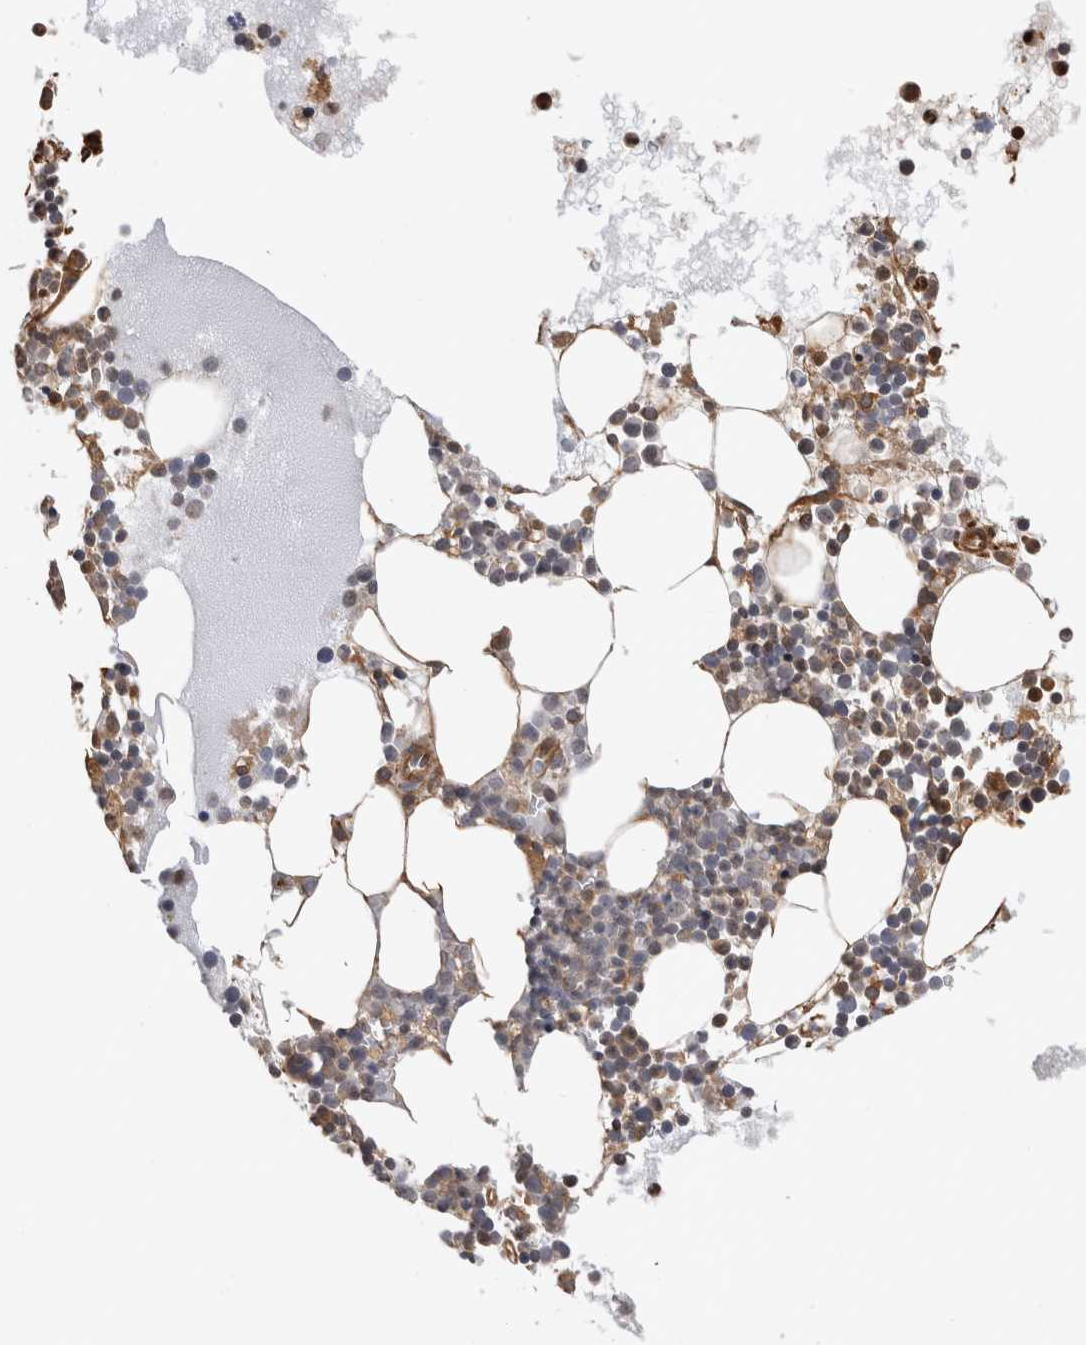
{"staining": {"intensity": "moderate", "quantity": "<25%", "location": "cytoplasmic/membranous"}, "tissue": "bone marrow", "cell_type": "Hematopoietic cells", "image_type": "normal", "snomed": [{"axis": "morphology", "description": "Normal tissue, NOS"}, {"axis": "morphology", "description": "Inflammation, NOS"}, {"axis": "topography", "description": "Bone marrow"}], "caption": "Approximately <25% of hematopoietic cells in normal bone marrow show moderate cytoplasmic/membranous protein staining as visualized by brown immunohistochemical staining.", "gene": "CLIP1", "patient": {"sex": "female", "age": 45}}